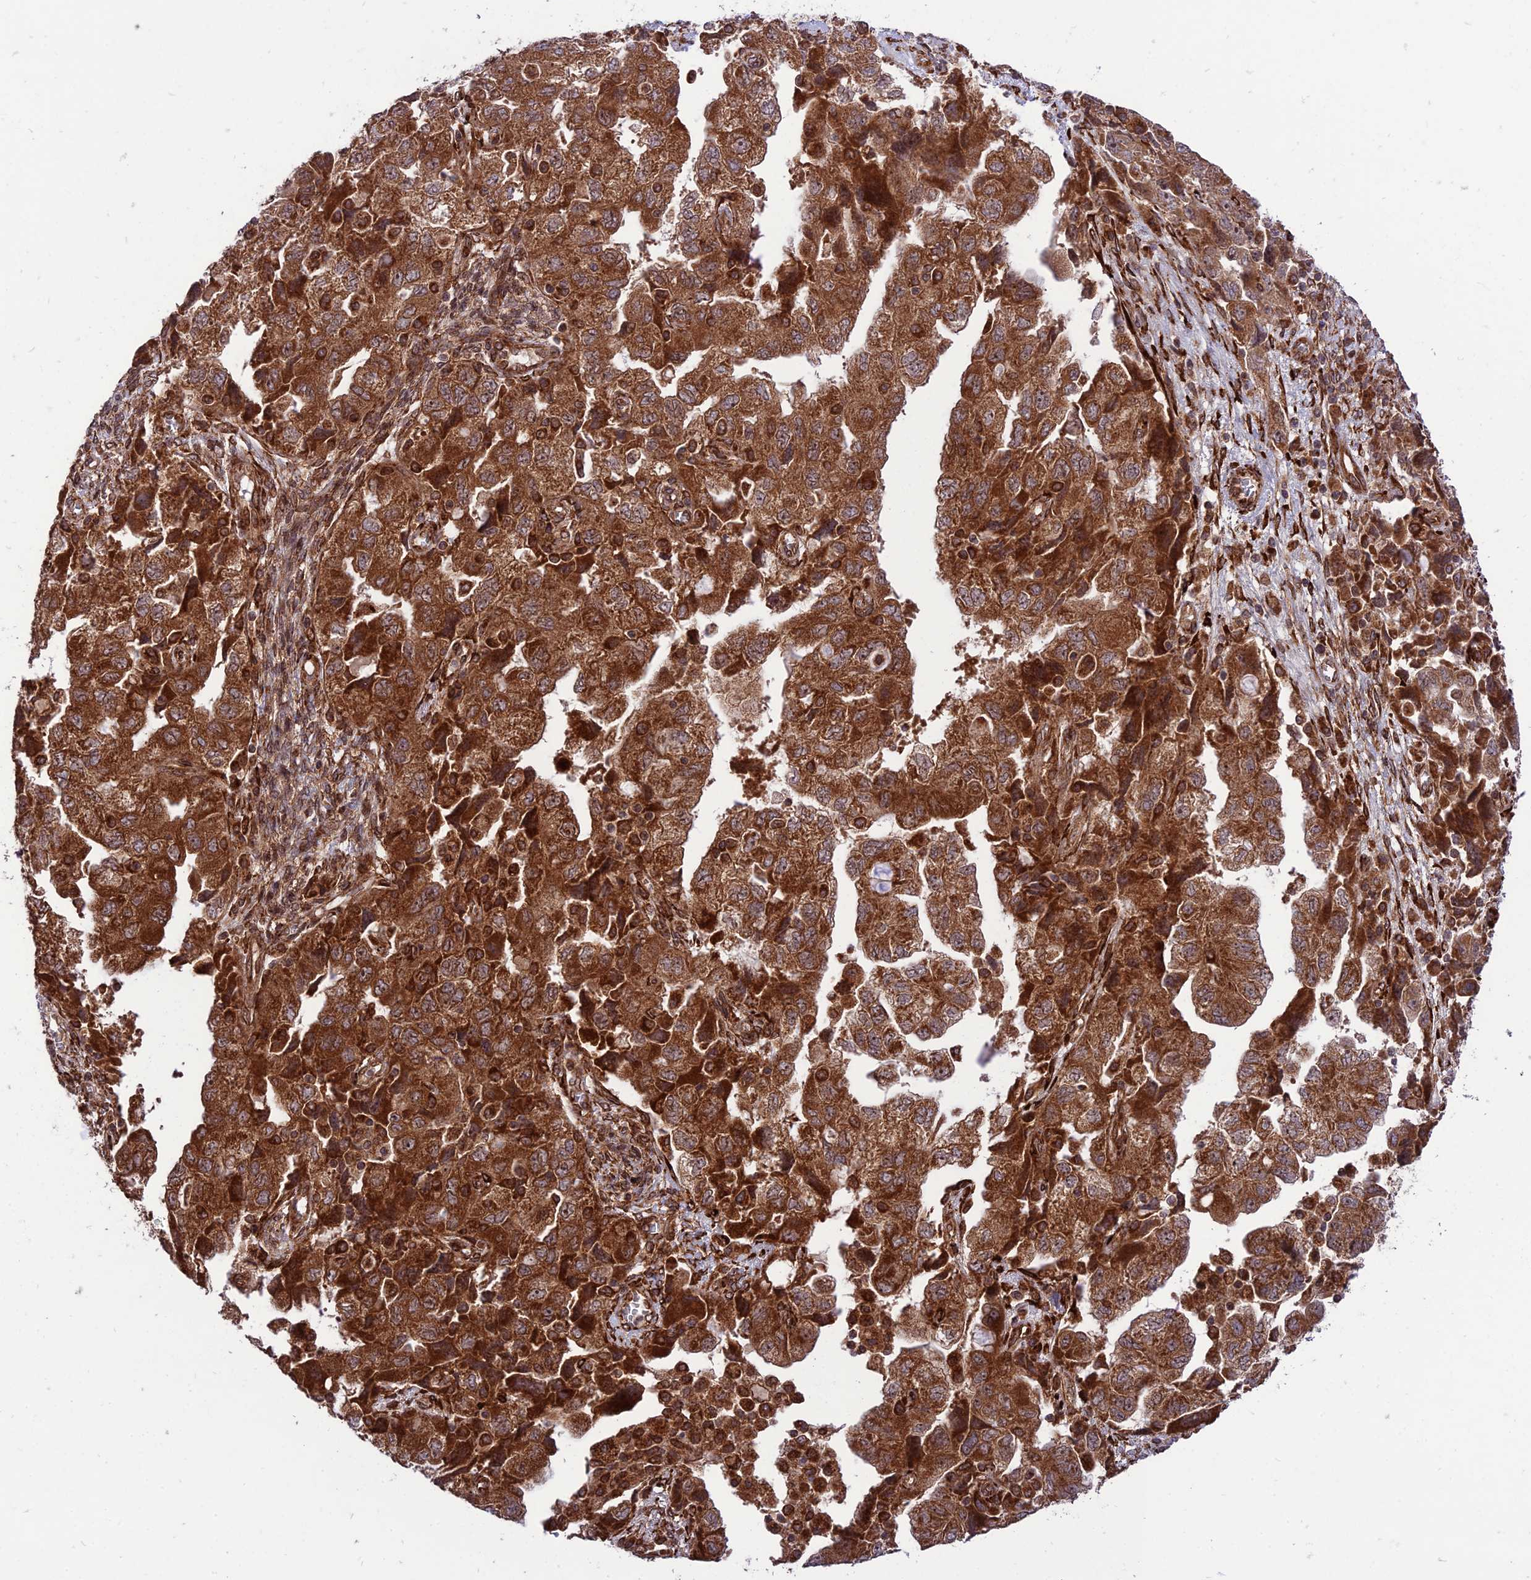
{"staining": {"intensity": "strong", "quantity": ">75%", "location": "cytoplasmic/membranous,nuclear"}, "tissue": "ovarian cancer", "cell_type": "Tumor cells", "image_type": "cancer", "snomed": [{"axis": "morphology", "description": "Carcinoma, NOS"}, {"axis": "morphology", "description": "Cystadenocarcinoma, serous, NOS"}, {"axis": "topography", "description": "Ovary"}], "caption": "DAB (3,3'-diaminobenzidine) immunohistochemical staining of human ovarian serous cystadenocarcinoma displays strong cytoplasmic/membranous and nuclear protein staining in about >75% of tumor cells.", "gene": "CRTAP", "patient": {"sex": "female", "age": 69}}